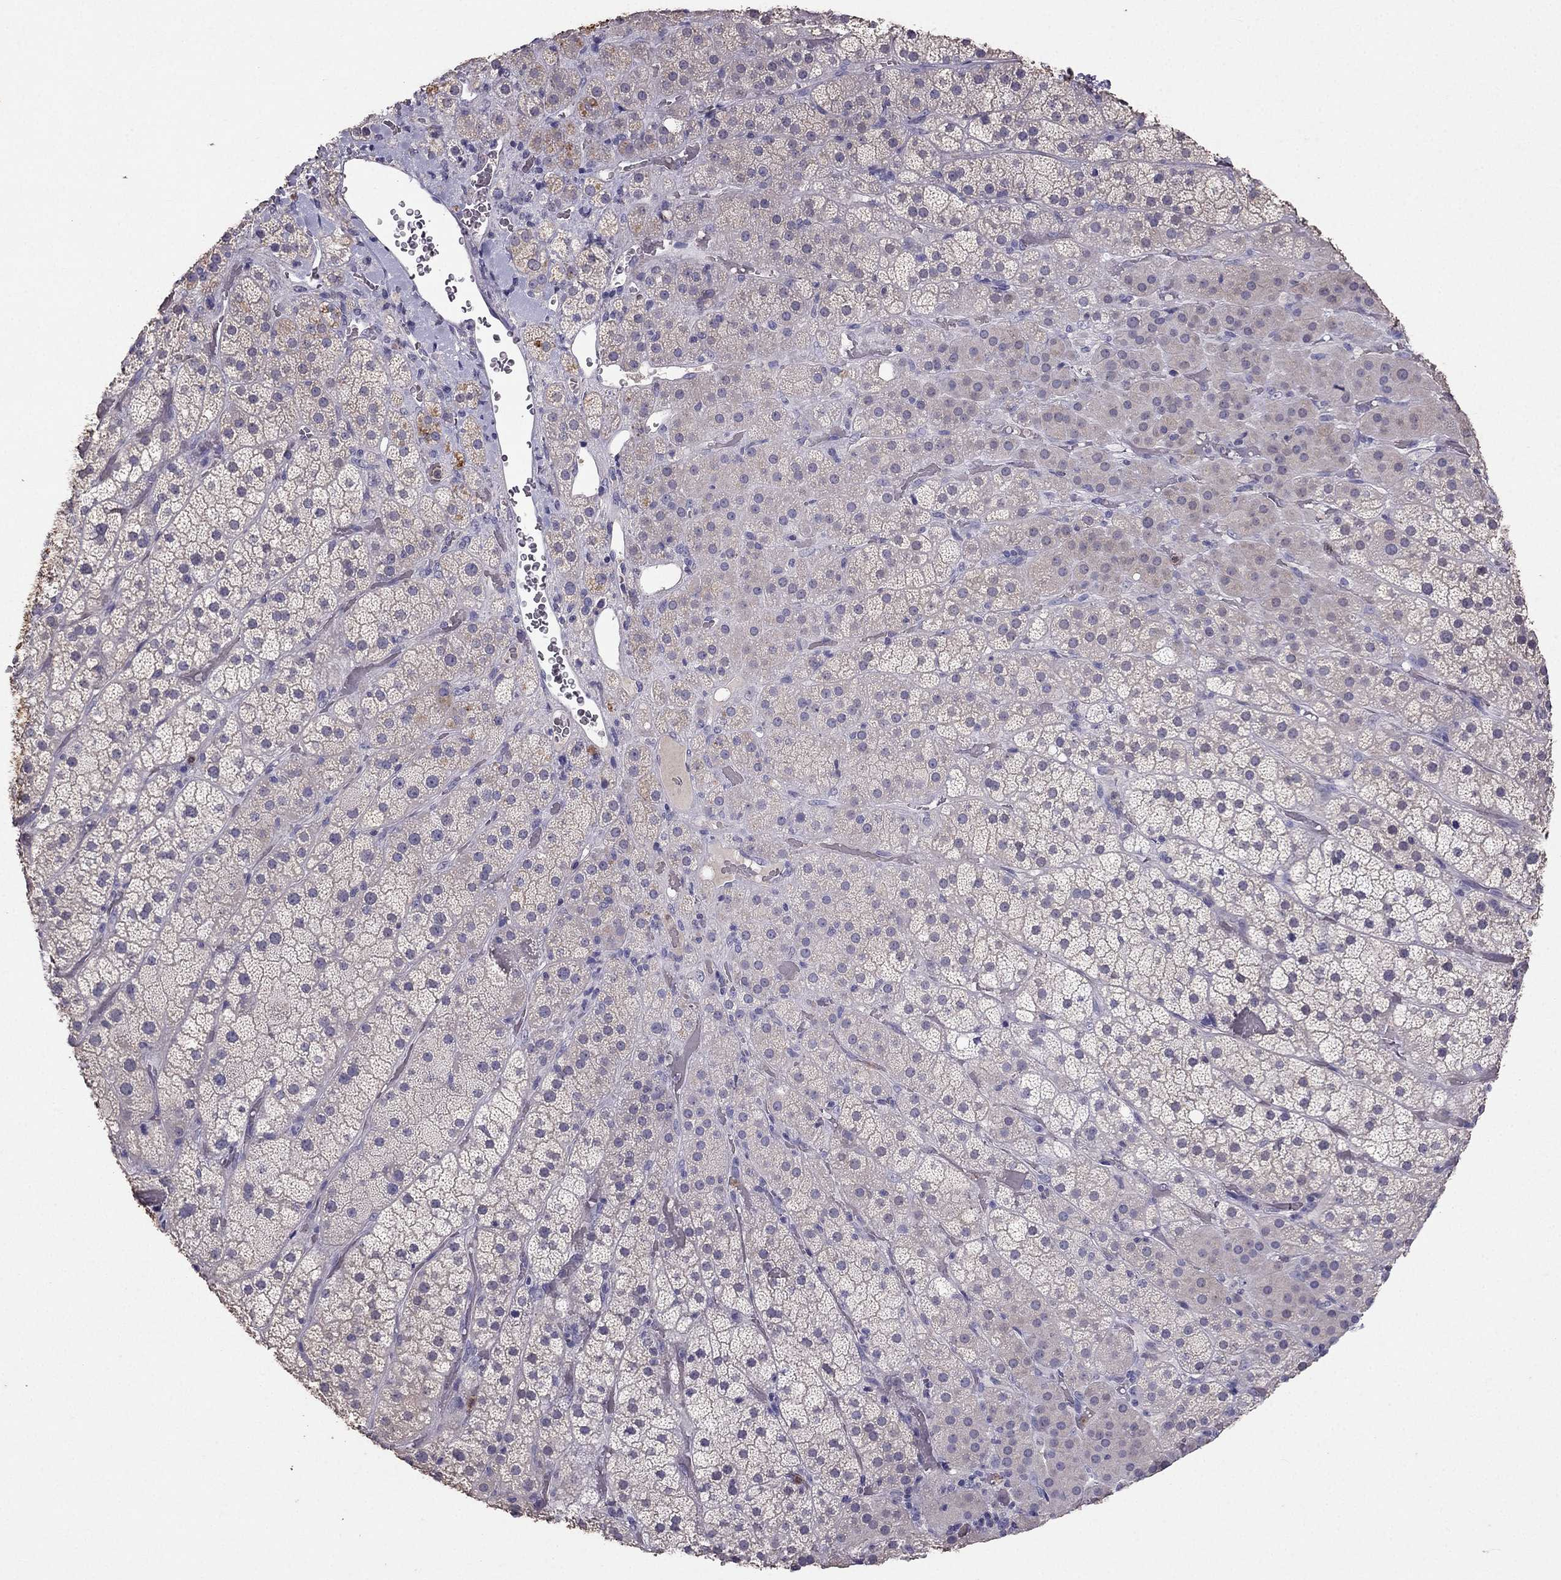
{"staining": {"intensity": "negative", "quantity": "none", "location": "none"}, "tissue": "adrenal gland", "cell_type": "Glandular cells", "image_type": "normal", "snomed": [{"axis": "morphology", "description": "Normal tissue, NOS"}, {"axis": "topography", "description": "Adrenal gland"}], "caption": "DAB (3,3'-diaminobenzidine) immunohistochemical staining of unremarkable human adrenal gland shows no significant staining in glandular cells. Brightfield microscopy of immunohistochemistry stained with DAB (3,3'-diaminobenzidine) (brown) and hematoxylin (blue), captured at high magnification.", "gene": "RFLNB", "patient": {"sex": "male", "age": 57}}